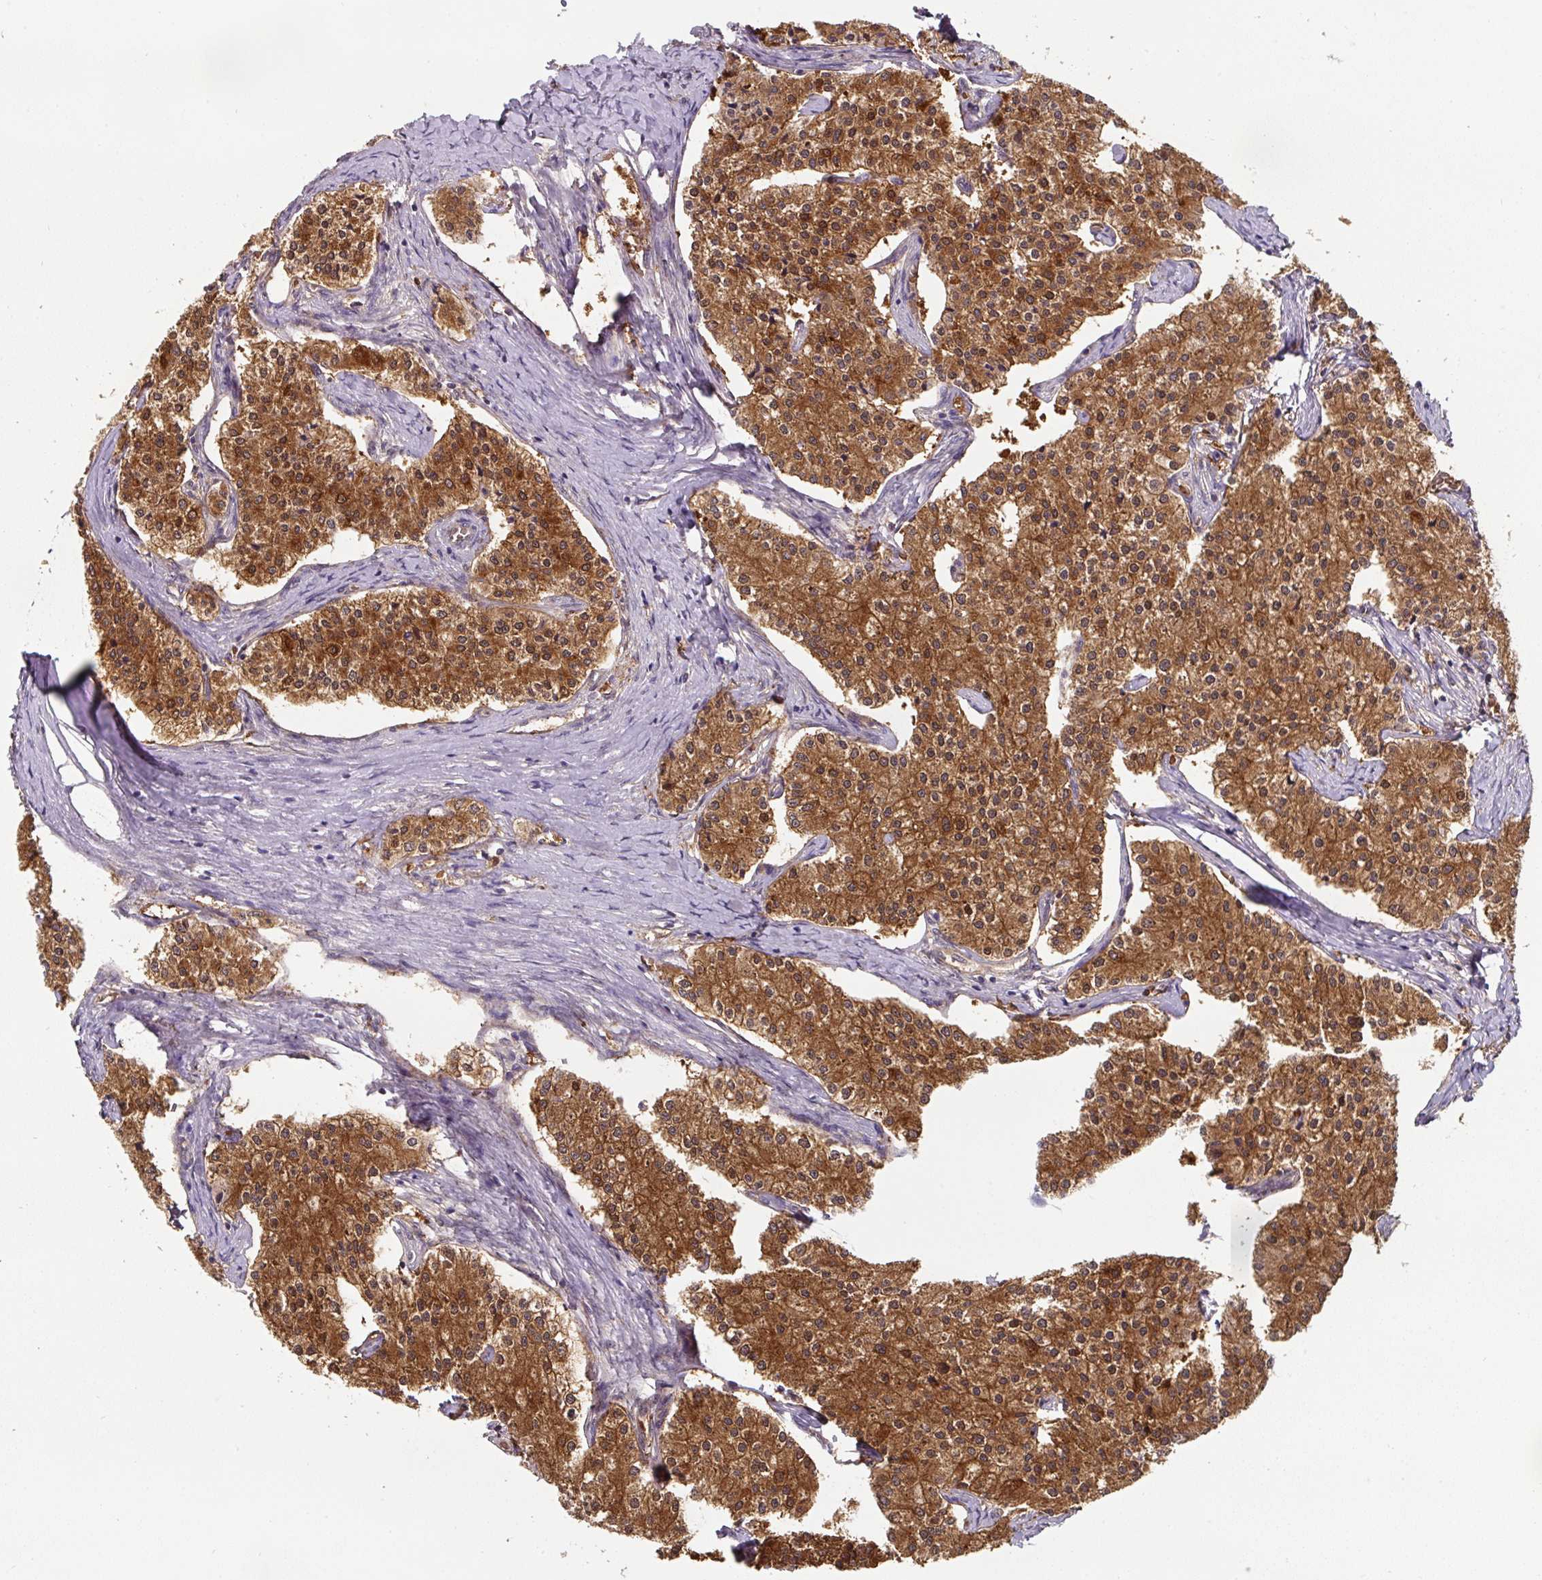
{"staining": {"intensity": "strong", "quantity": ">75%", "location": "cytoplasmic/membranous"}, "tissue": "carcinoid", "cell_type": "Tumor cells", "image_type": "cancer", "snomed": [{"axis": "morphology", "description": "Carcinoid, malignant, NOS"}, {"axis": "topography", "description": "Colon"}], "caption": "Human carcinoid stained with a protein marker reveals strong staining in tumor cells.", "gene": "ST13", "patient": {"sex": "female", "age": 52}}